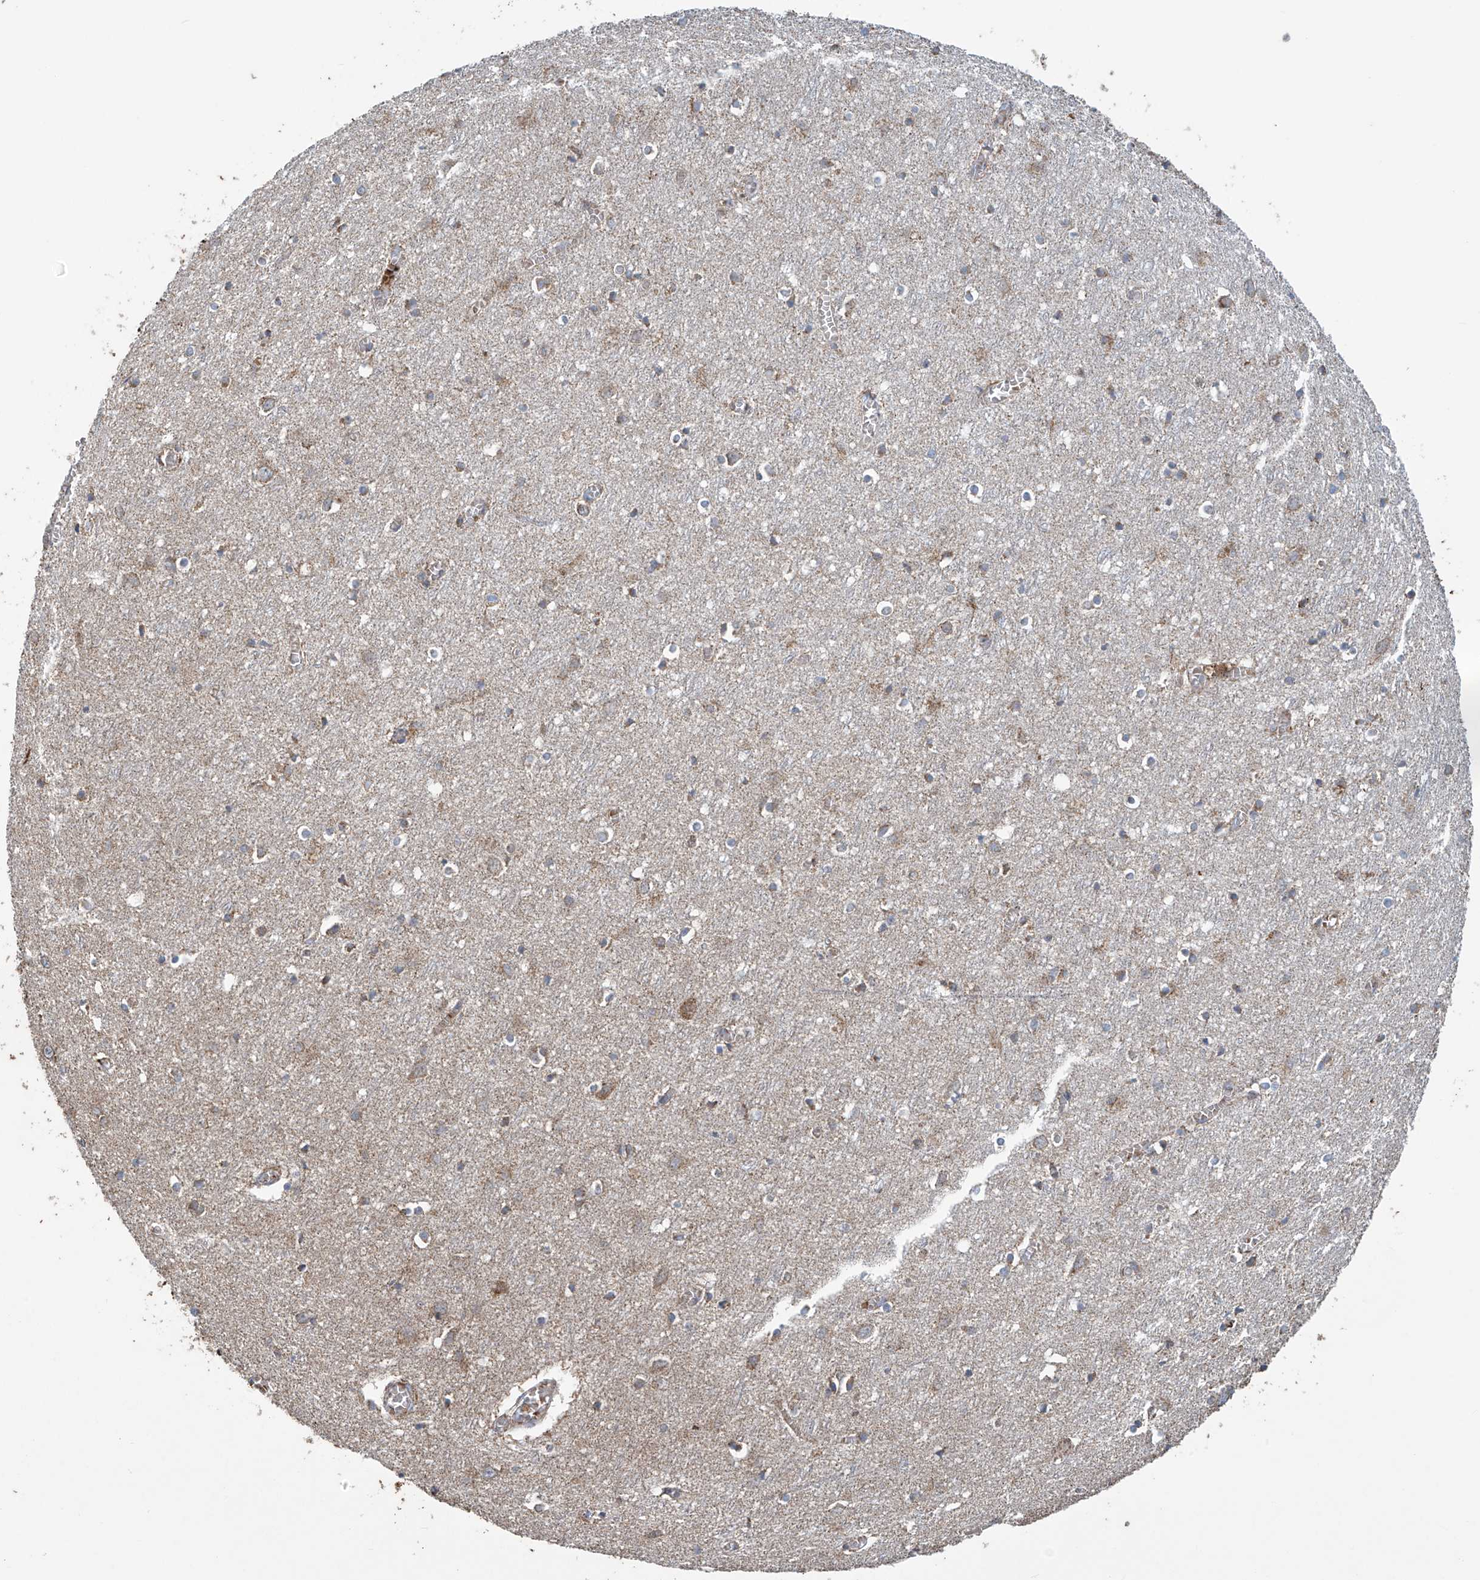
{"staining": {"intensity": "weak", "quantity": "25%-75%", "location": "cytoplasmic/membranous"}, "tissue": "cerebral cortex", "cell_type": "Endothelial cells", "image_type": "normal", "snomed": [{"axis": "morphology", "description": "Normal tissue, NOS"}, {"axis": "topography", "description": "Cerebral cortex"}], "caption": "Cerebral cortex stained with immunohistochemistry shows weak cytoplasmic/membranous positivity in approximately 25%-75% of endothelial cells.", "gene": "COMMD1", "patient": {"sex": "female", "age": 64}}